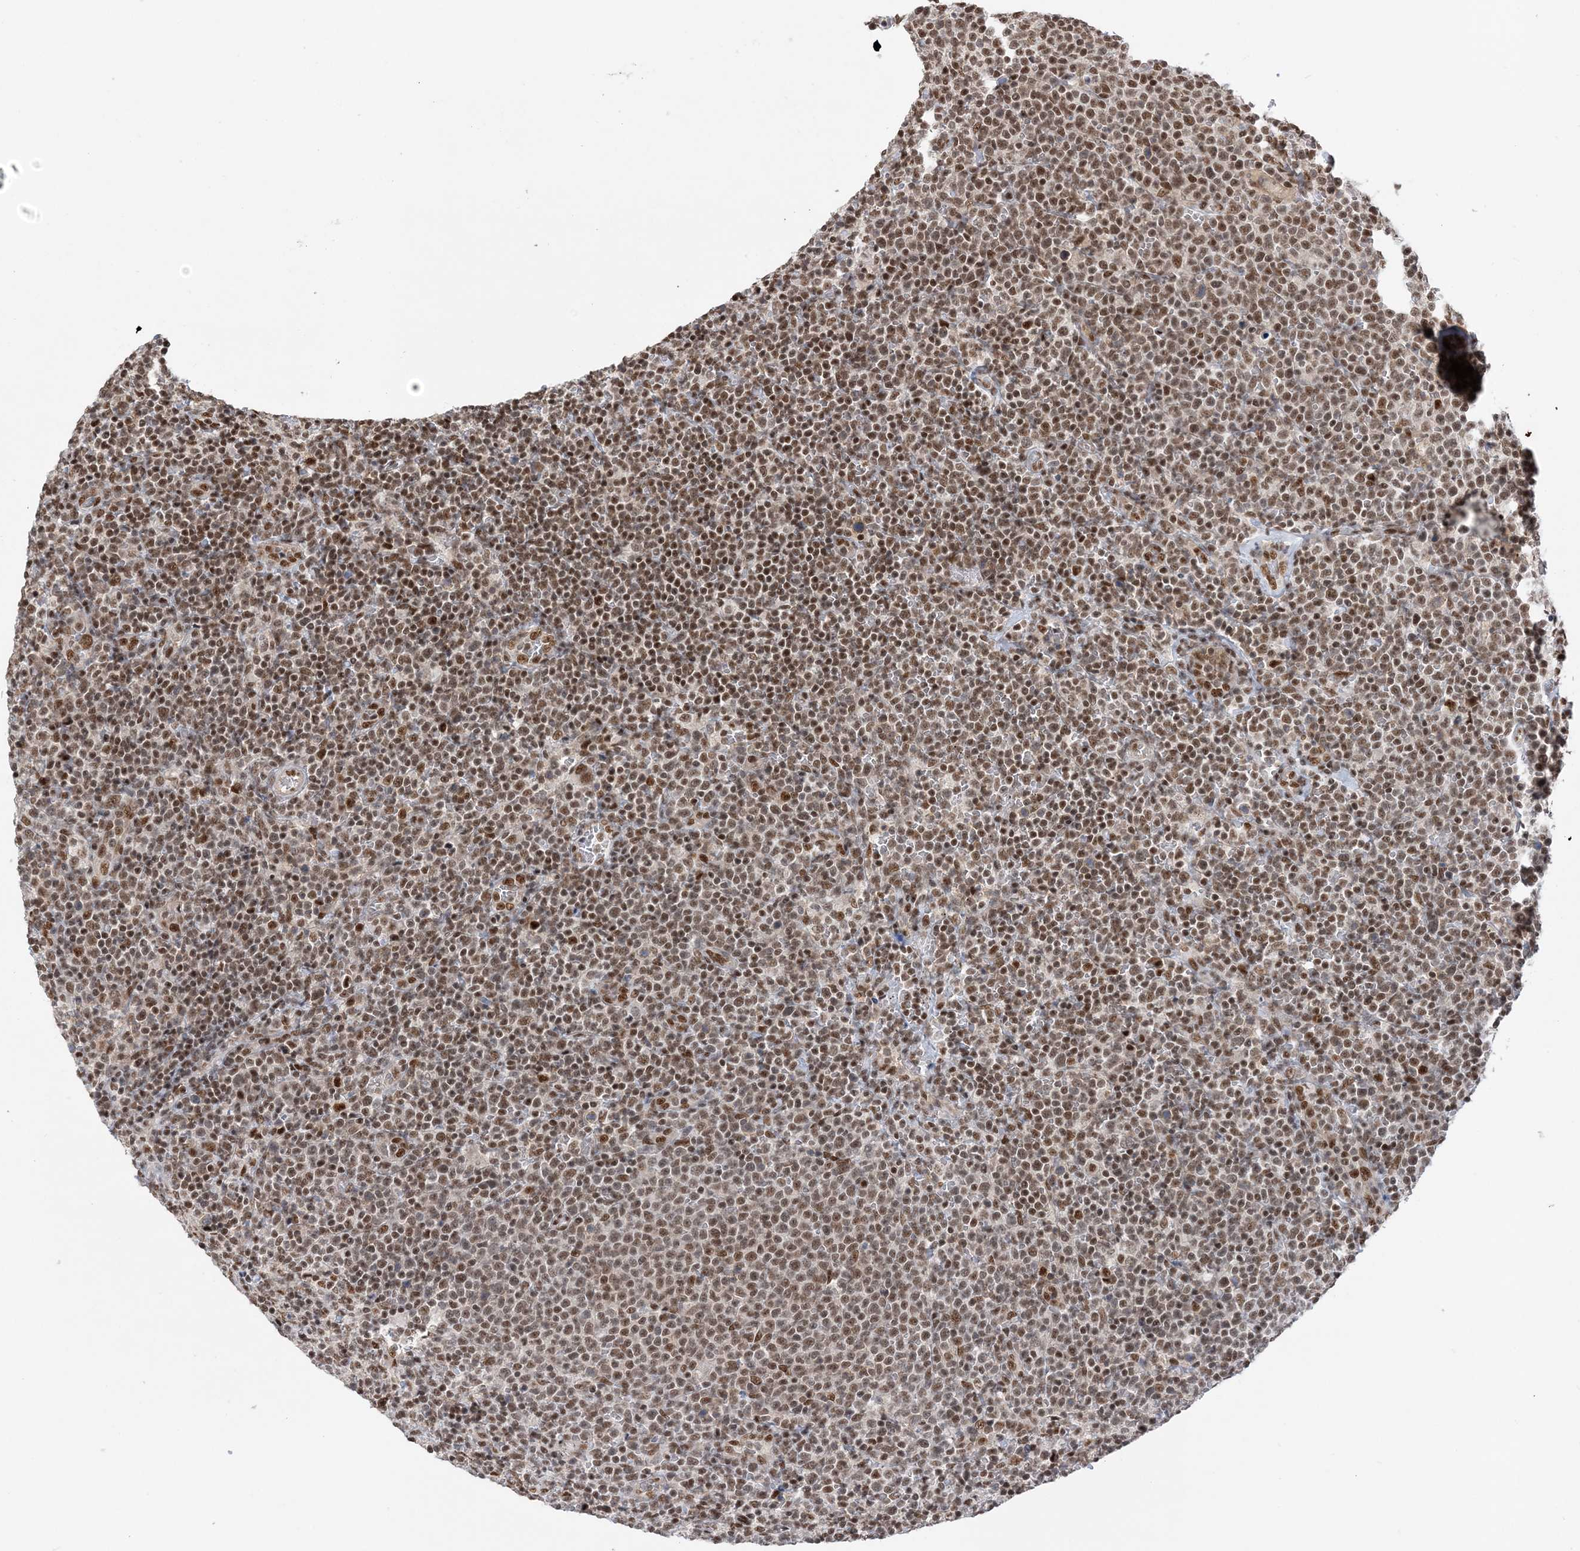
{"staining": {"intensity": "moderate", "quantity": ">75%", "location": "nuclear"}, "tissue": "lymphoma", "cell_type": "Tumor cells", "image_type": "cancer", "snomed": [{"axis": "morphology", "description": "Malignant lymphoma, non-Hodgkin's type, High grade"}, {"axis": "topography", "description": "Lymph node"}], "caption": "Moderate nuclear protein positivity is identified in approximately >75% of tumor cells in malignant lymphoma, non-Hodgkin's type (high-grade).", "gene": "SEPHS1", "patient": {"sex": "male", "age": 61}}